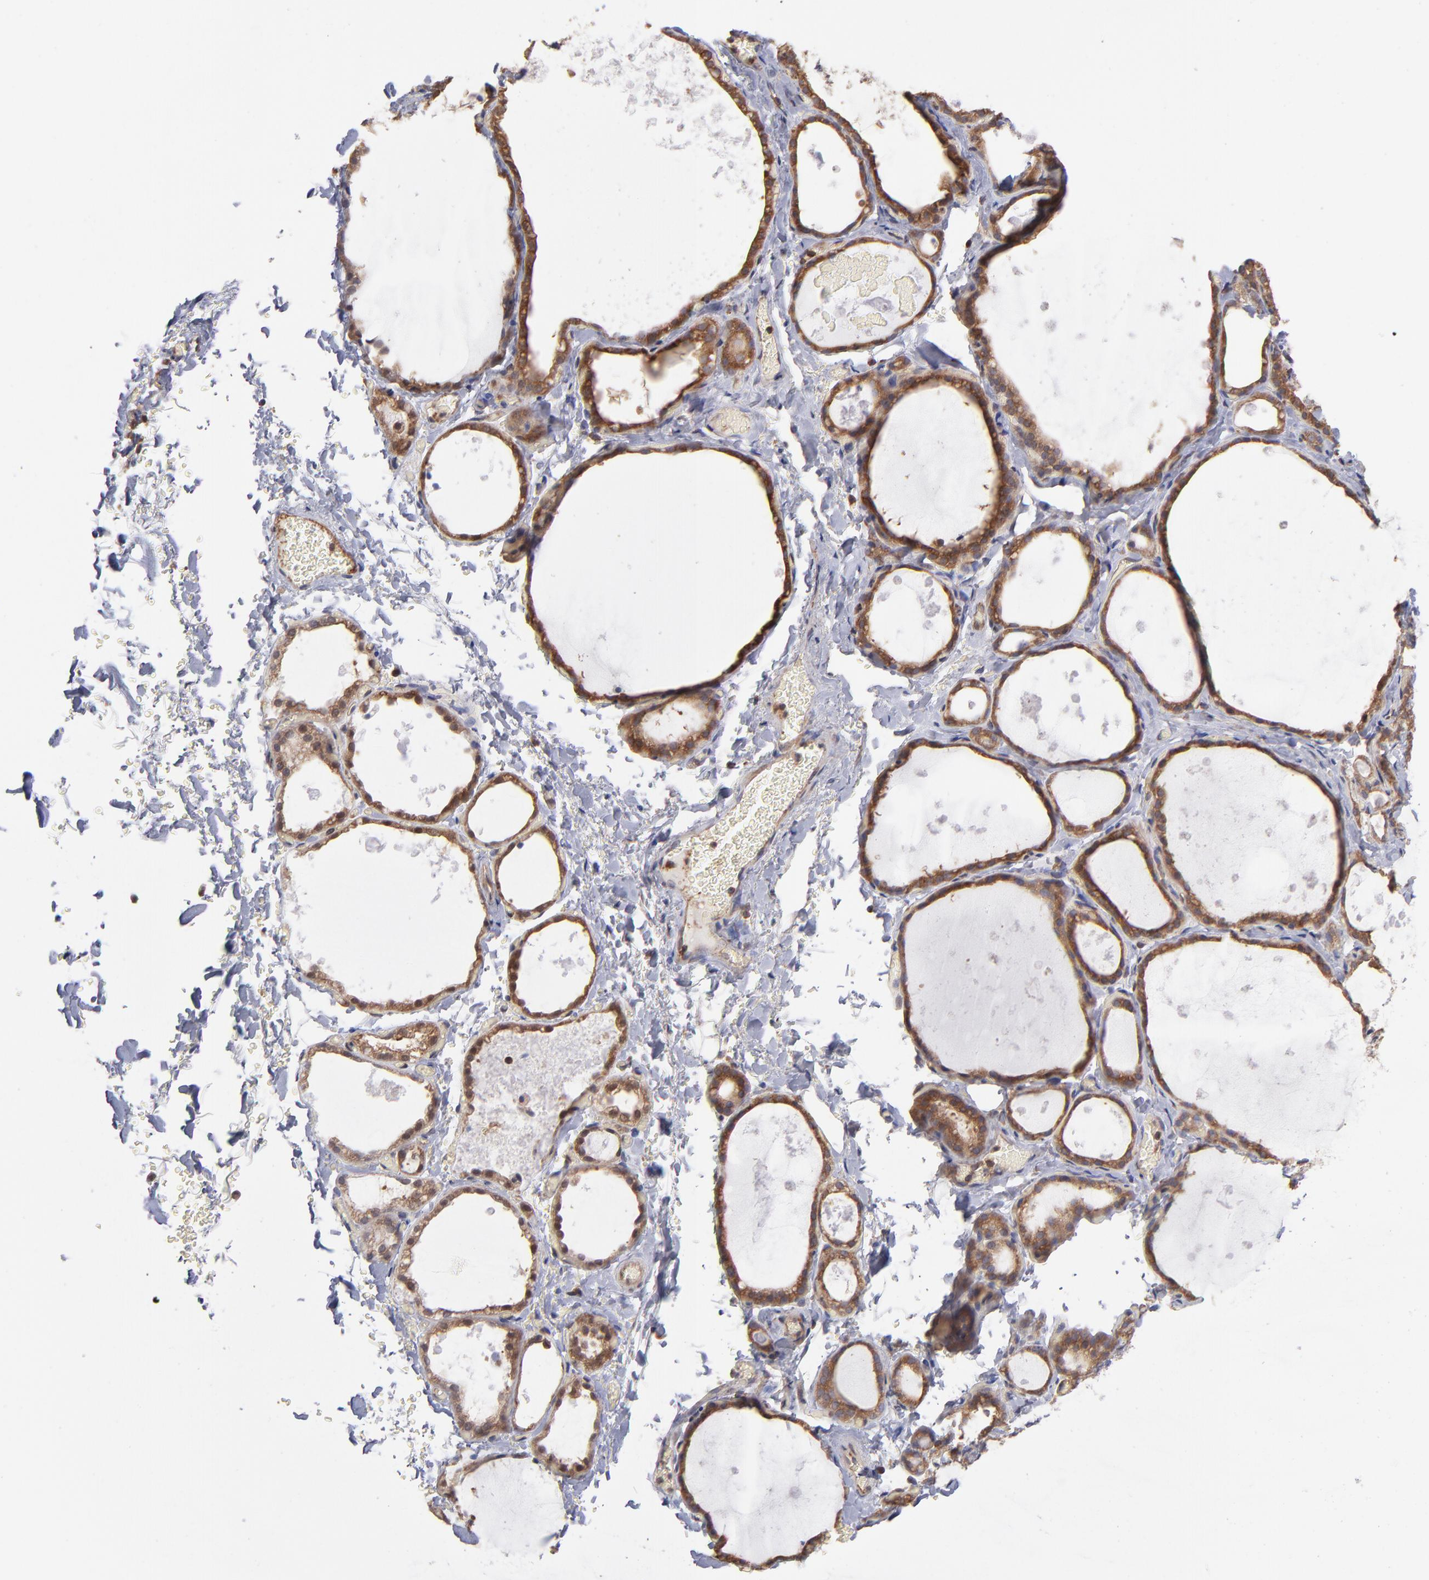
{"staining": {"intensity": "moderate", "quantity": ">75%", "location": "cytoplasmic/membranous"}, "tissue": "thyroid gland", "cell_type": "Glandular cells", "image_type": "normal", "snomed": [{"axis": "morphology", "description": "Normal tissue, NOS"}, {"axis": "topography", "description": "Thyroid gland"}], "caption": "High-magnification brightfield microscopy of normal thyroid gland stained with DAB (brown) and counterstained with hematoxylin (blue). glandular cells exhibit moderate cytoplasmic/membranous positivity is seen in approximately>75% of cells.", "gene": "MAPRE1", "patient": {"sex": "male", "age": 61}}